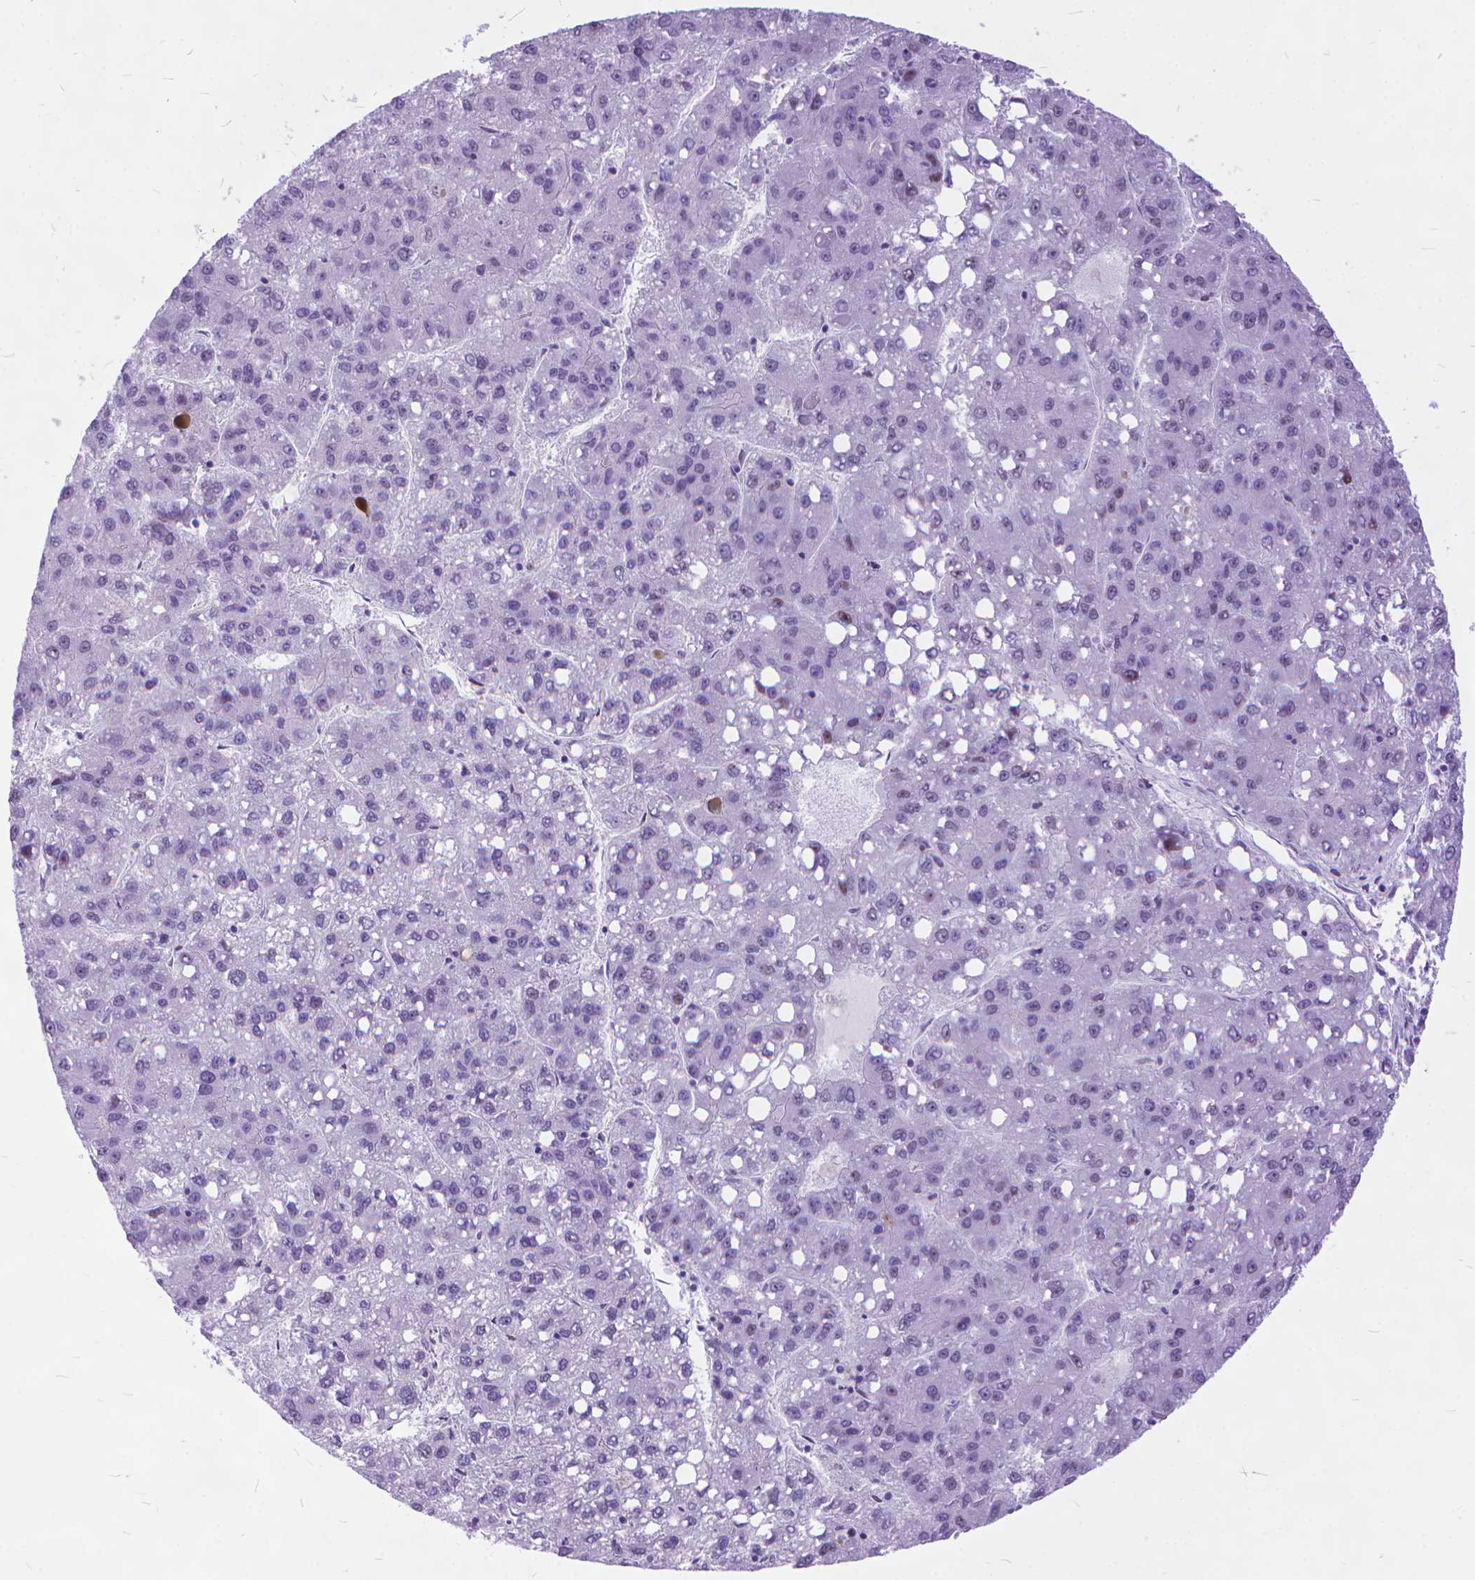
{"staining": {"intensity": "negative", "quantity": "none", "location": "none"}, "tissue": "liver cancer", "cell_type": "Tumor cells", "image_type": "cancer", "snomed": [{"axis": "morphology", "description": "Carcinoma, Hepatocellular, NOS"}, {"axis": "topography", "description": "Liver"}], "caption": "Immunohistochemistry (IHC) histopathology image of liver hepatocellular carcinoma stained for a protein (brown), which displays no positivity in tumor cells.", "gene": "POLE4", "patient": {"sex": "female", "age": 82}}